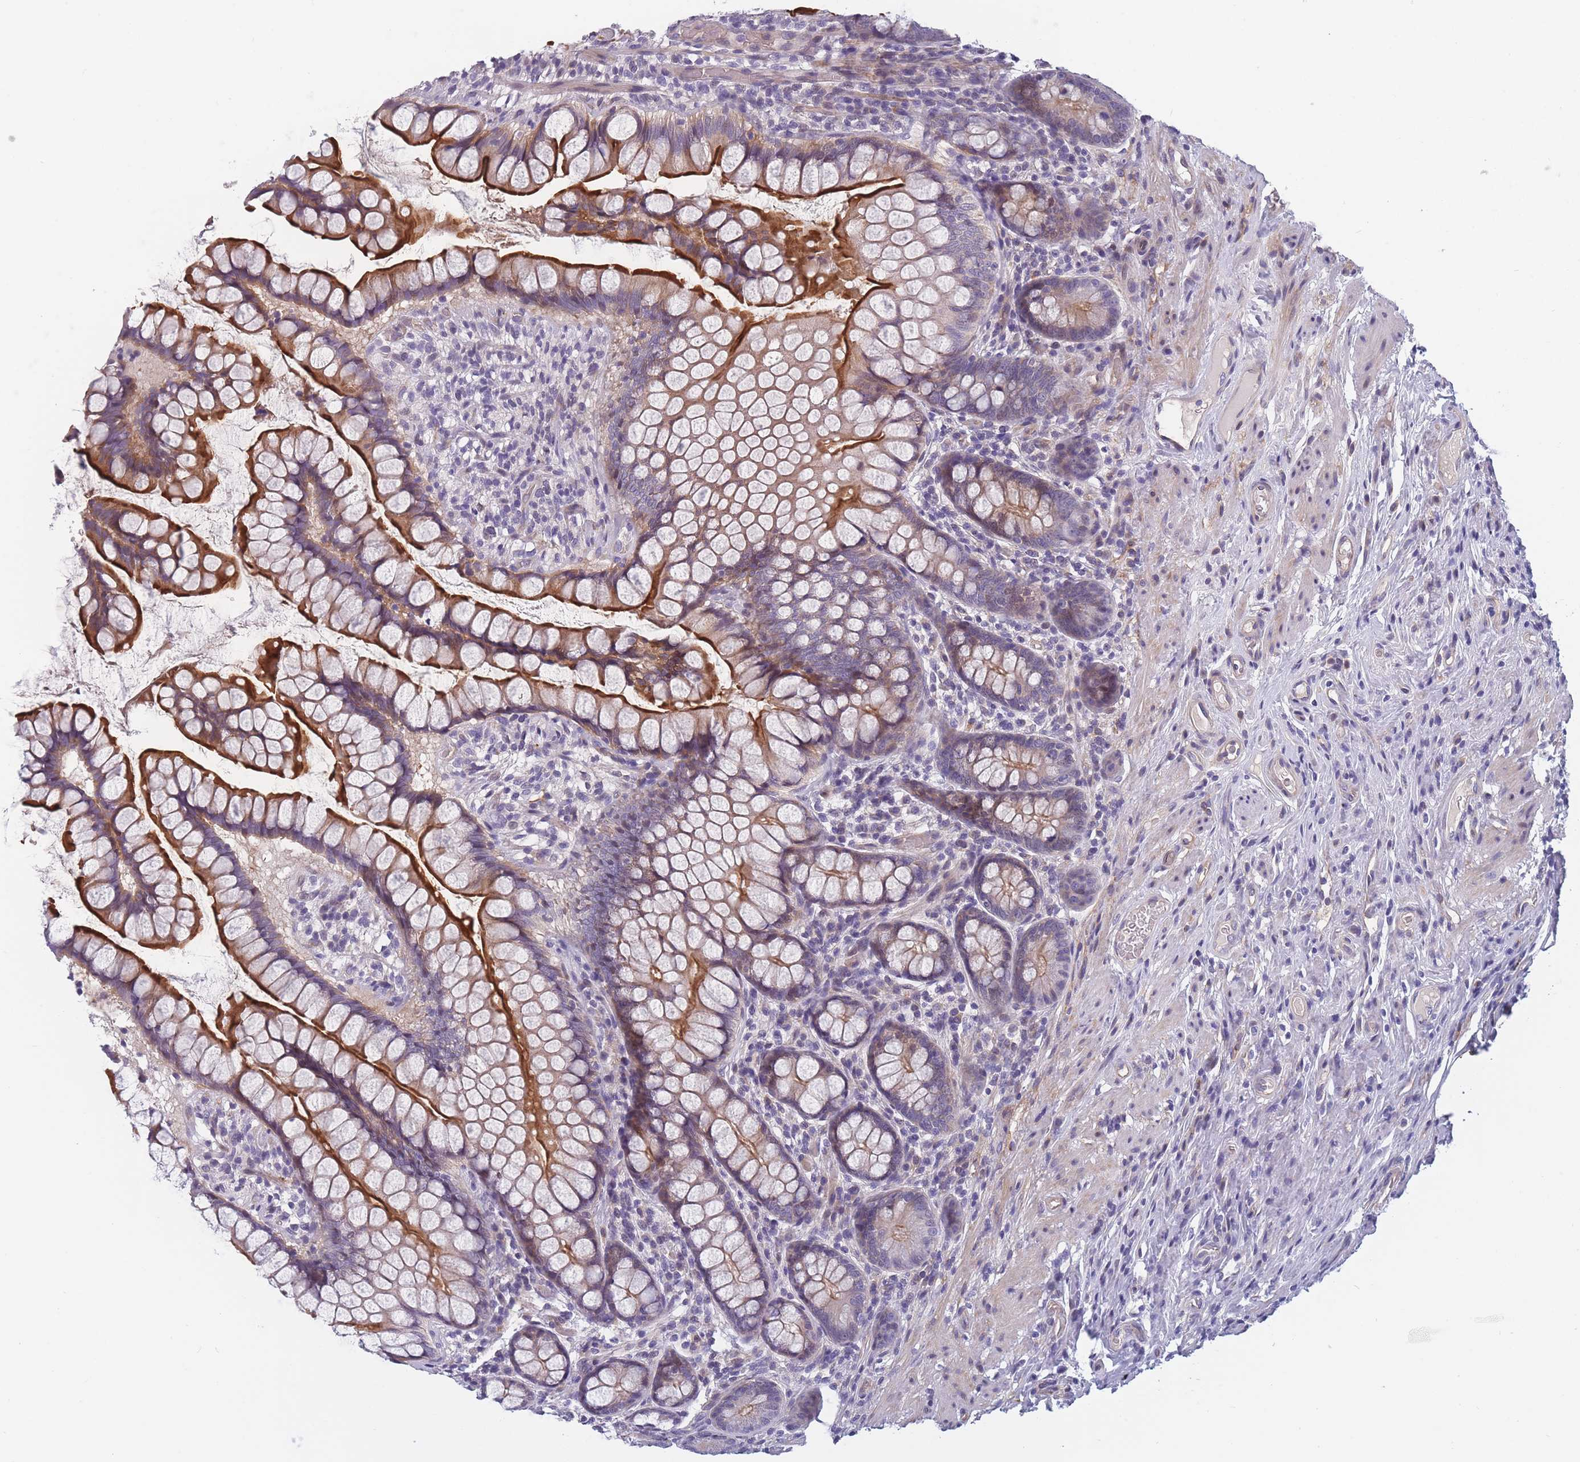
{"staining": {"intensity": "strong", "quantity": ">75%", "location": "cytoplasmic/membranous"}, "tissue": "small intestine", "cell_type": "Glandular cells", "image_type": "normal", "snomed": [{"axis": "morphology", "description": "Normal tissue, NOS"}, {"axis": "topography", "description": "Small intestine"}], "caption": "High-magnification brightfield microscopy of normal small intestine stained with DAB (3,3'-diaminobenzidine) (brown) and counterstained with hematoxylin (blue). glandular cells exhibit strong cytoplasmic/membranous positivity is appreciated in approximately>75% of cells.", "gene": "FAM83F", "patient": {"sex": "male", "age": 70}}